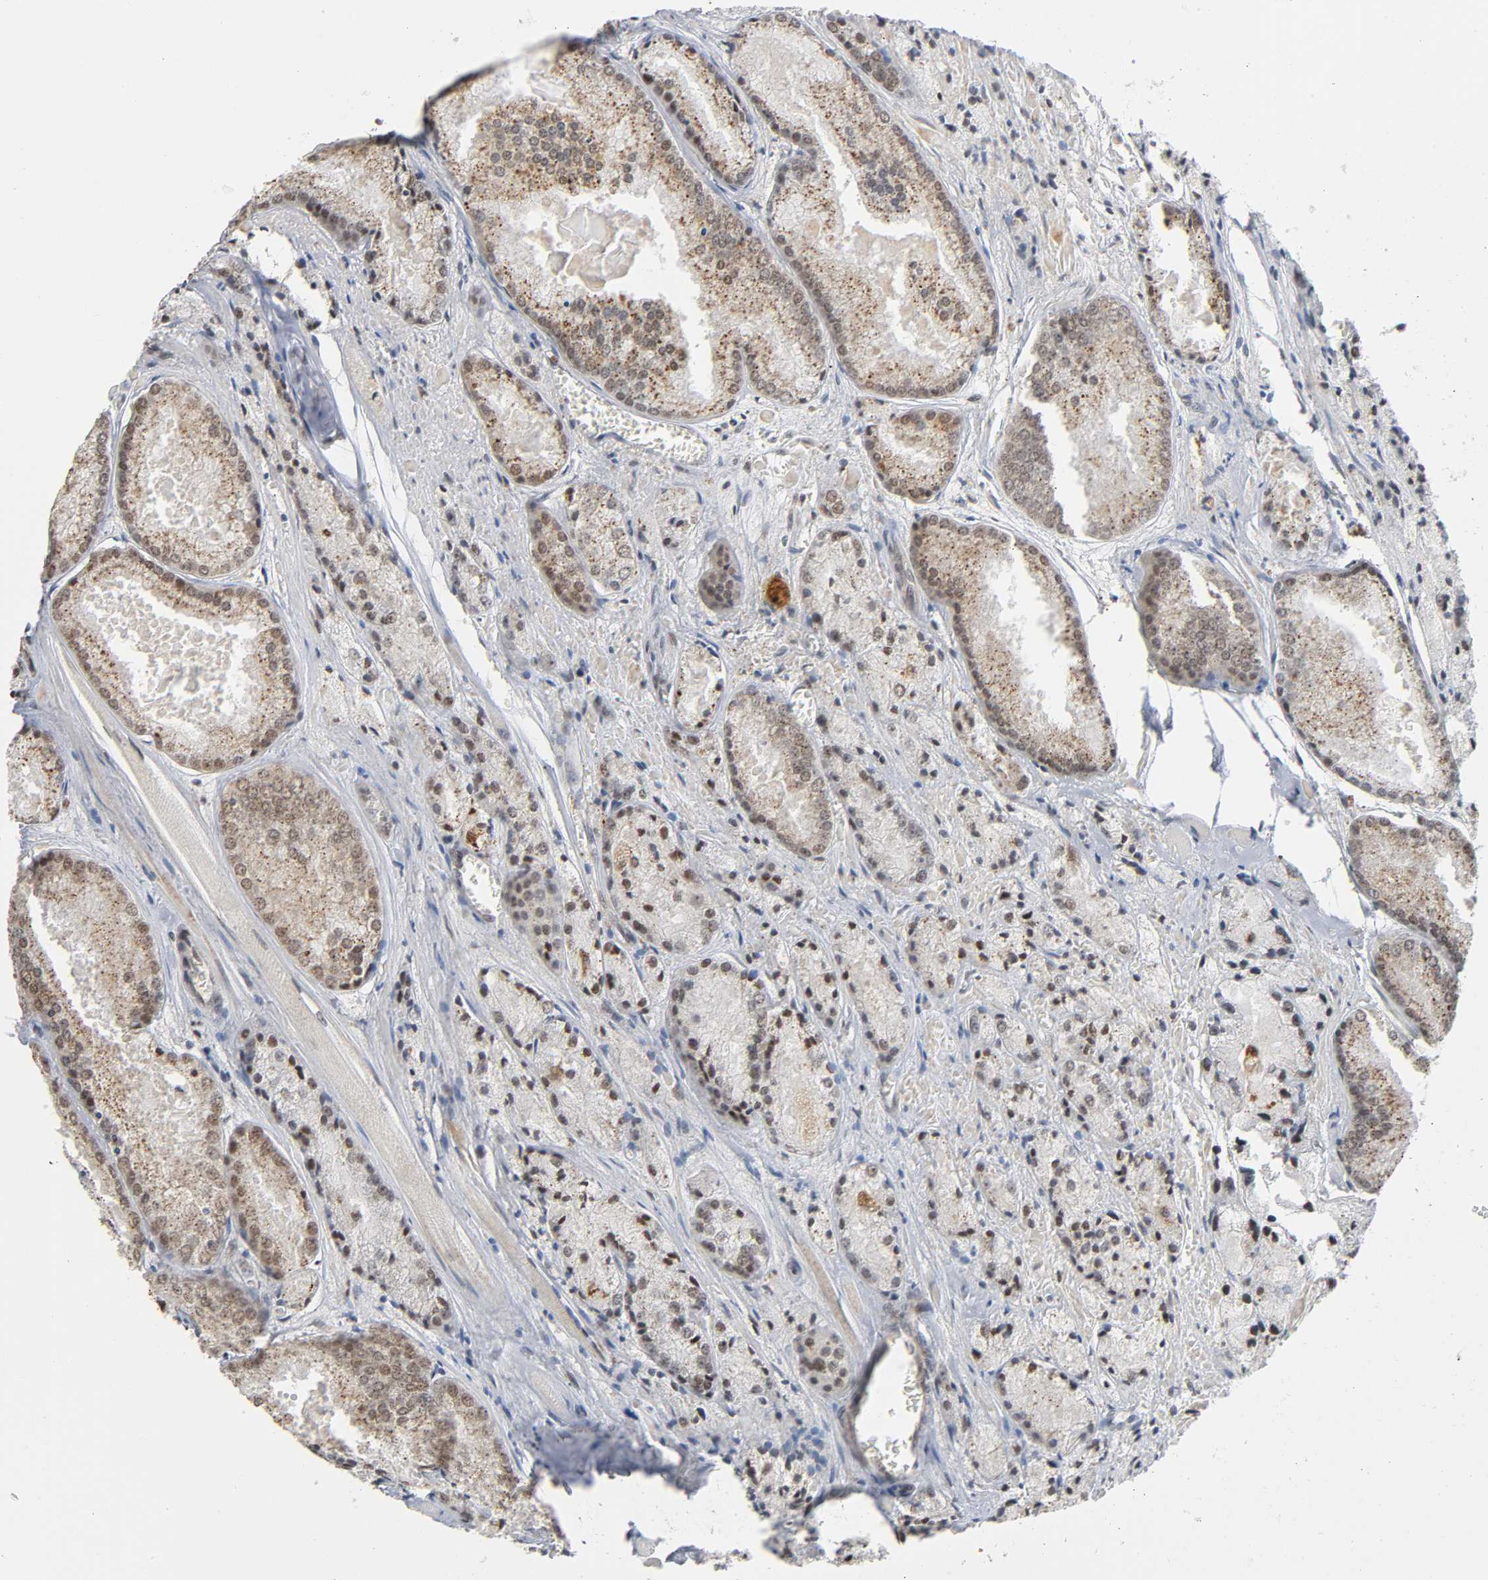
{"staining": {"intensity": "weak", "quantity": "25%-75%", "location": "cytoplasmic/membranous,nuclear"}, "tissue": "prostate cancer", "cell_type": "Tumor cells", "image_type": "cancer", "snomed": [{"axis": "morphology", "description": "Adenocarcinoma, Low grade"}, {"axis": "topography", "description": "Prostate"}], "caption": "Immunohistochemistry (DAB) staining of adenocarcinoma (low-grade) (prostate) reveals weak cytoplasmic/membranous and nuclear protein positivity in about 25%-75% of tumor cells.", "gene": "KAT2B", "patient": {"sex": "male", "age": 64}}